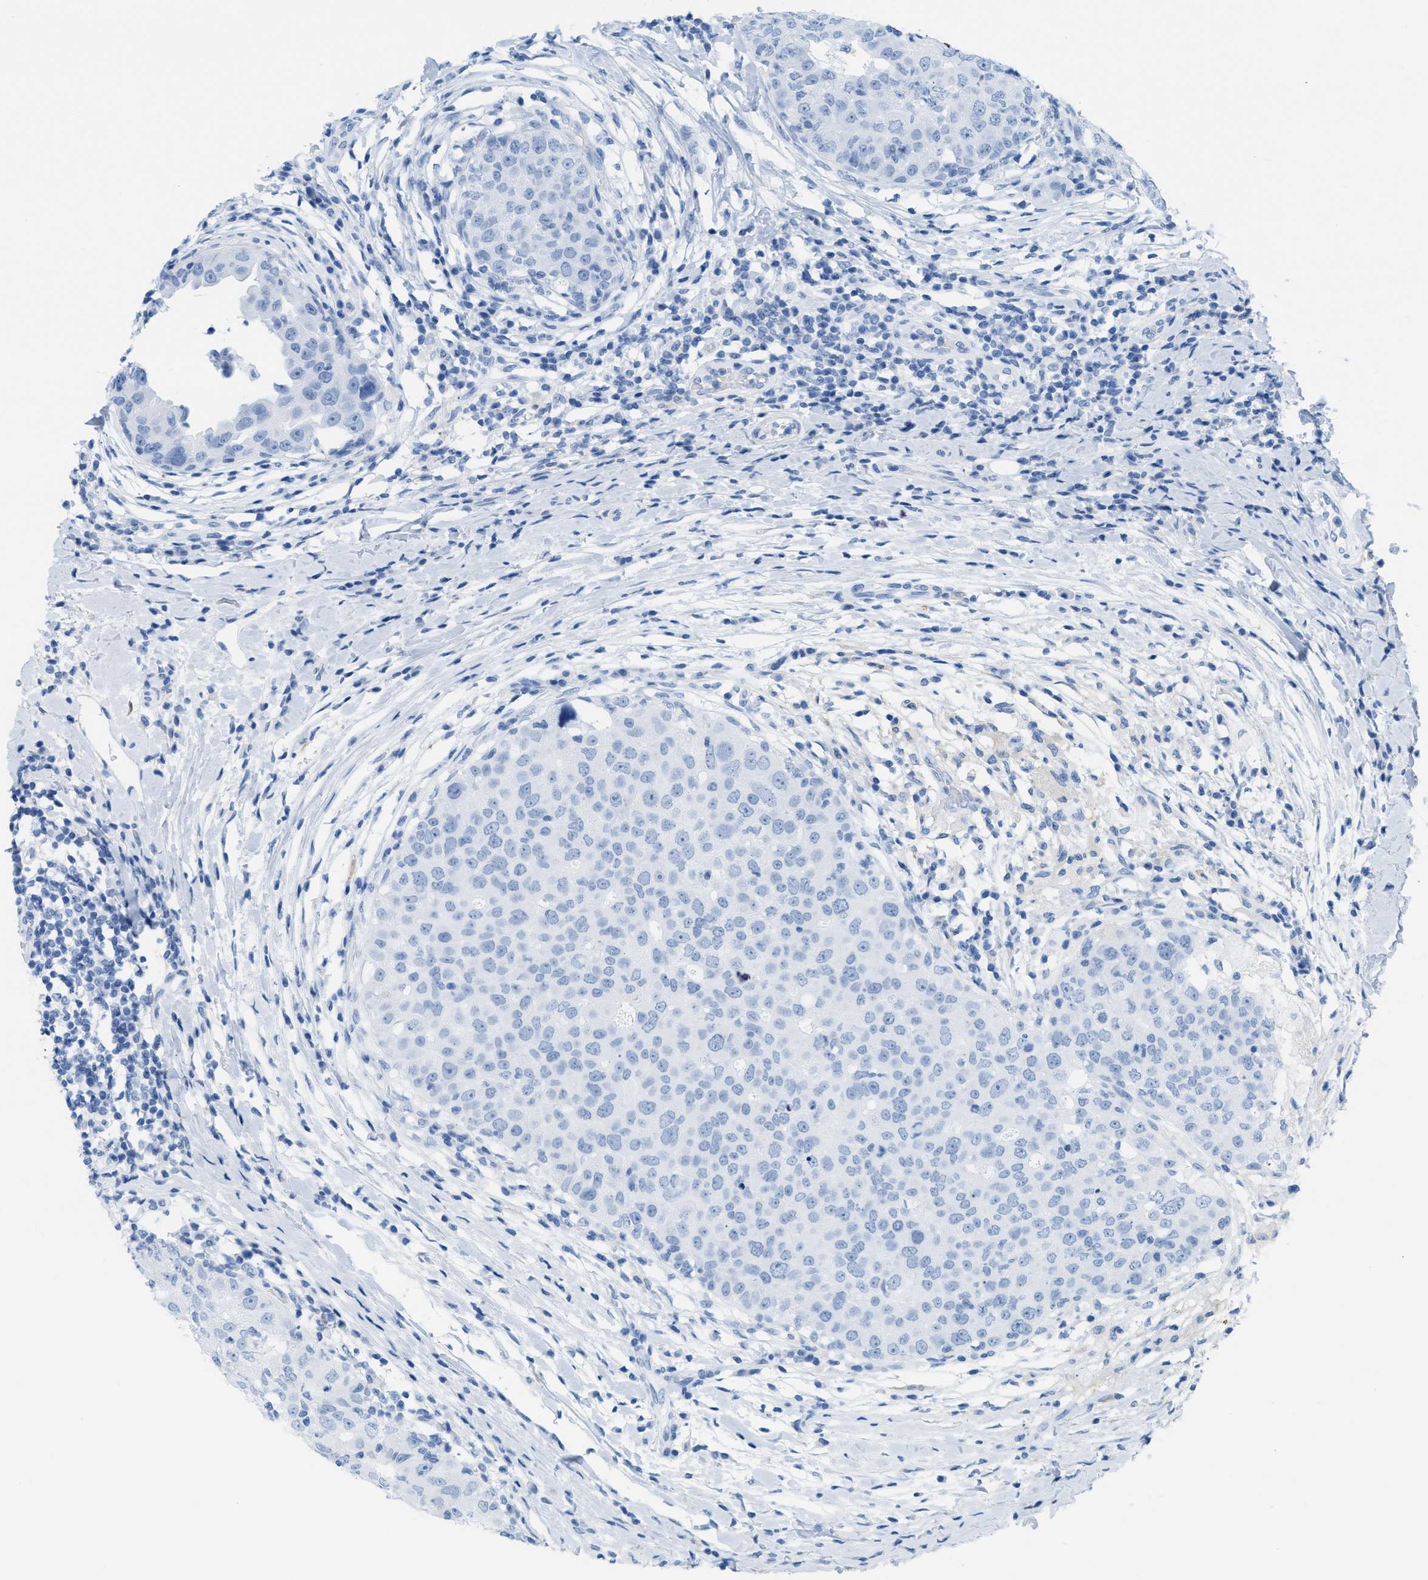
{"staining": {"intensity": "negative", "quantity": "none", "location": "none"}, "tissue": "breast cancer", "cell_type": "Tumor cells", "image_type": "cancer", "snomed": [{"axis": "morphology", "description": "Duct carcinoma"}, {"axis": "topography", "description": "Breast"}], "caption": "The IHC micrograph has no significant expression in tumor cells of breast cancer tissue.", "gene": "ASGR1", "patient": {"sex": "female", "age": 27}}